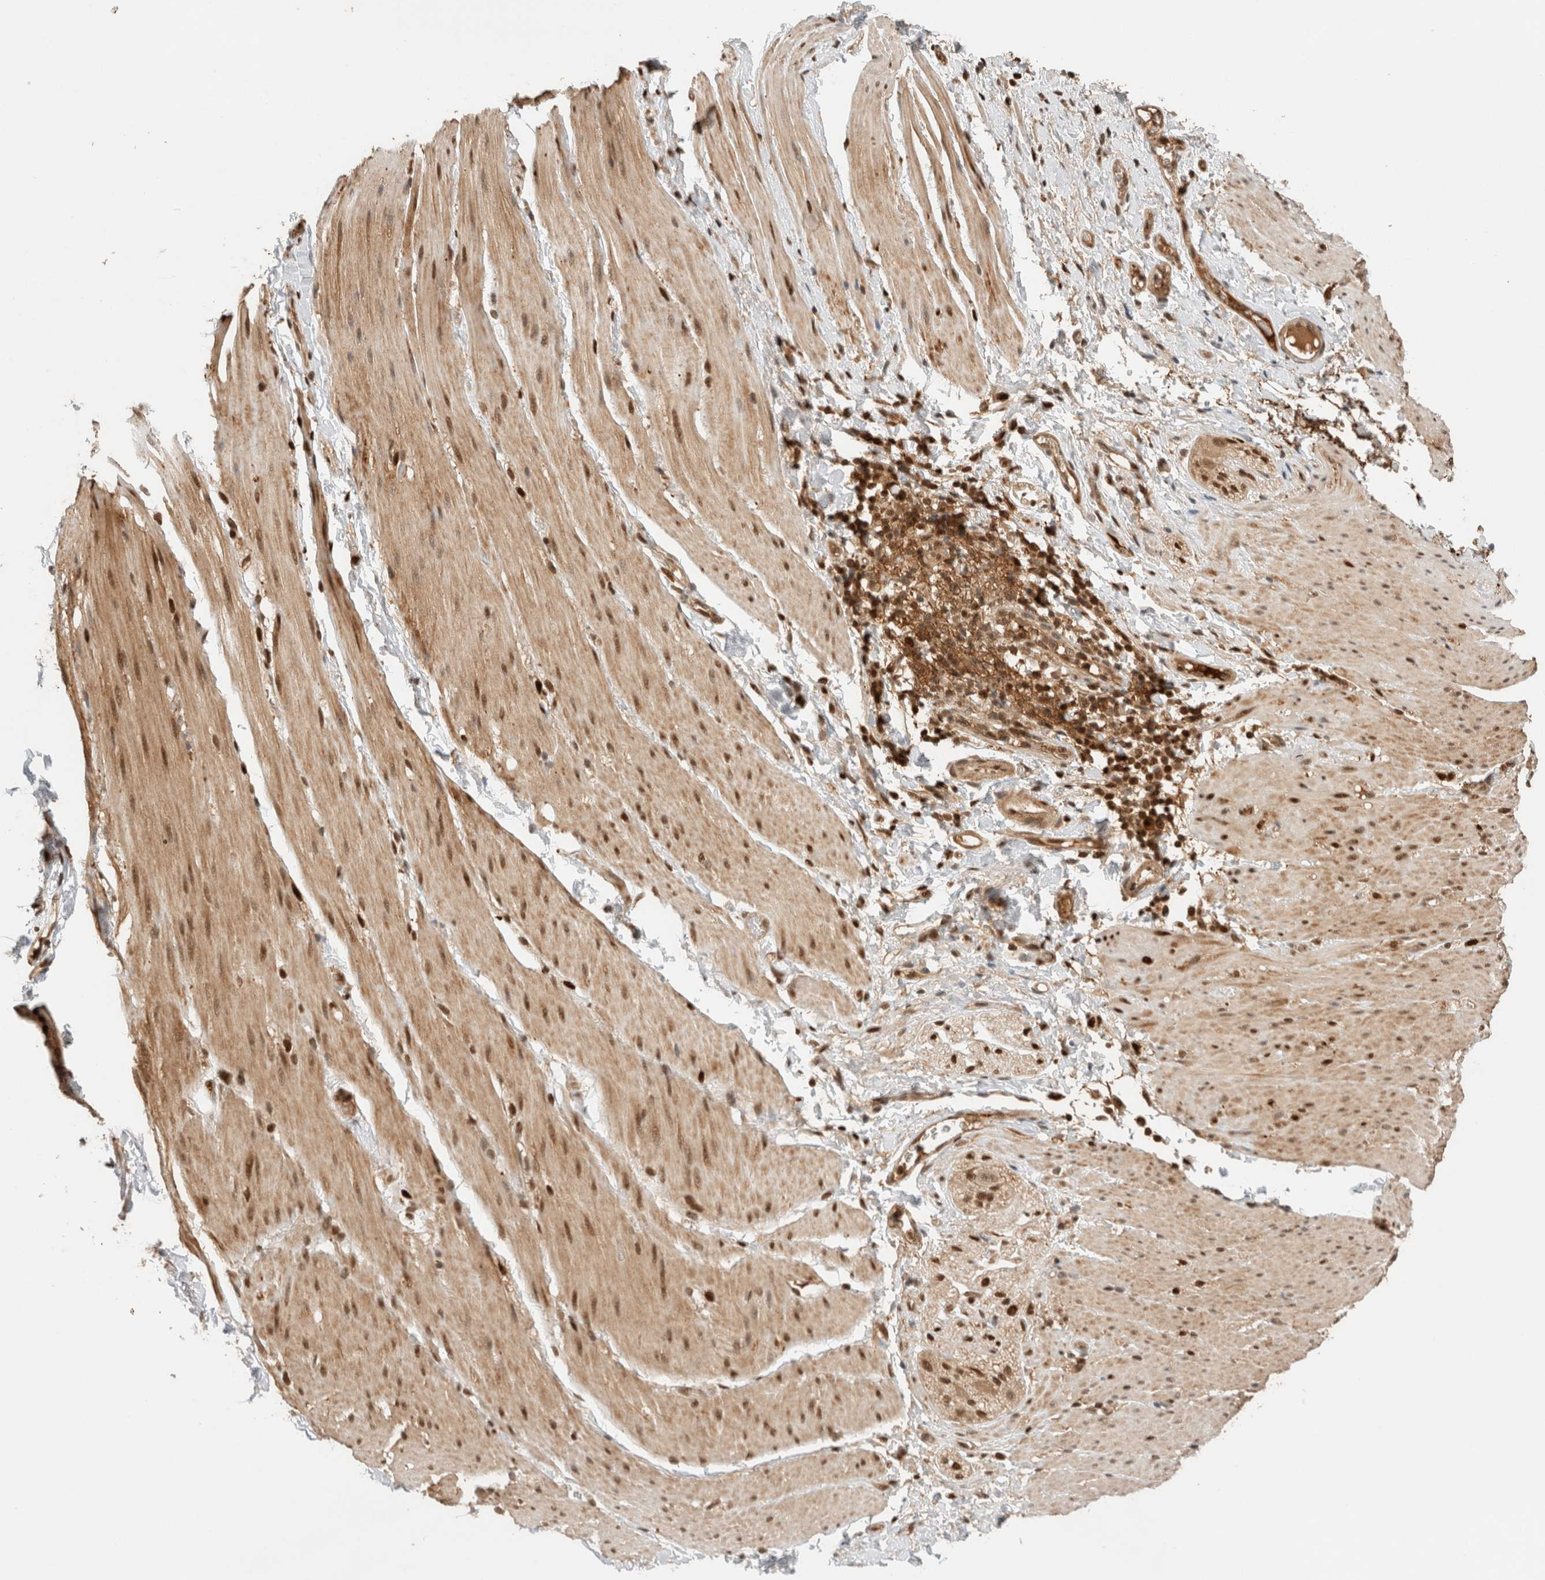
{"staining": {"intensity": "moderate", "quantity": ">75%", "location": "cytoplasmic/membranous,nuclear"}, "tissue": "smooth muscle", "cell_type": "Smooth muscle cells", "image_type": "normal", "snomed": [{"axis": "morphology", "description": "Normal tissue, NOS"}, {"axis": "topography", "description": "Smooth muscle"}, {"axis": "topography", "description": "Small intestine"}], "caption": "Benign smooth muscle shows moderate cytoplasmic/membranous,nuclear expression in about >75% of smooth muscle cells.", "gene": "SNRNP40", "patient": {"sex": "female", "age": 84}}